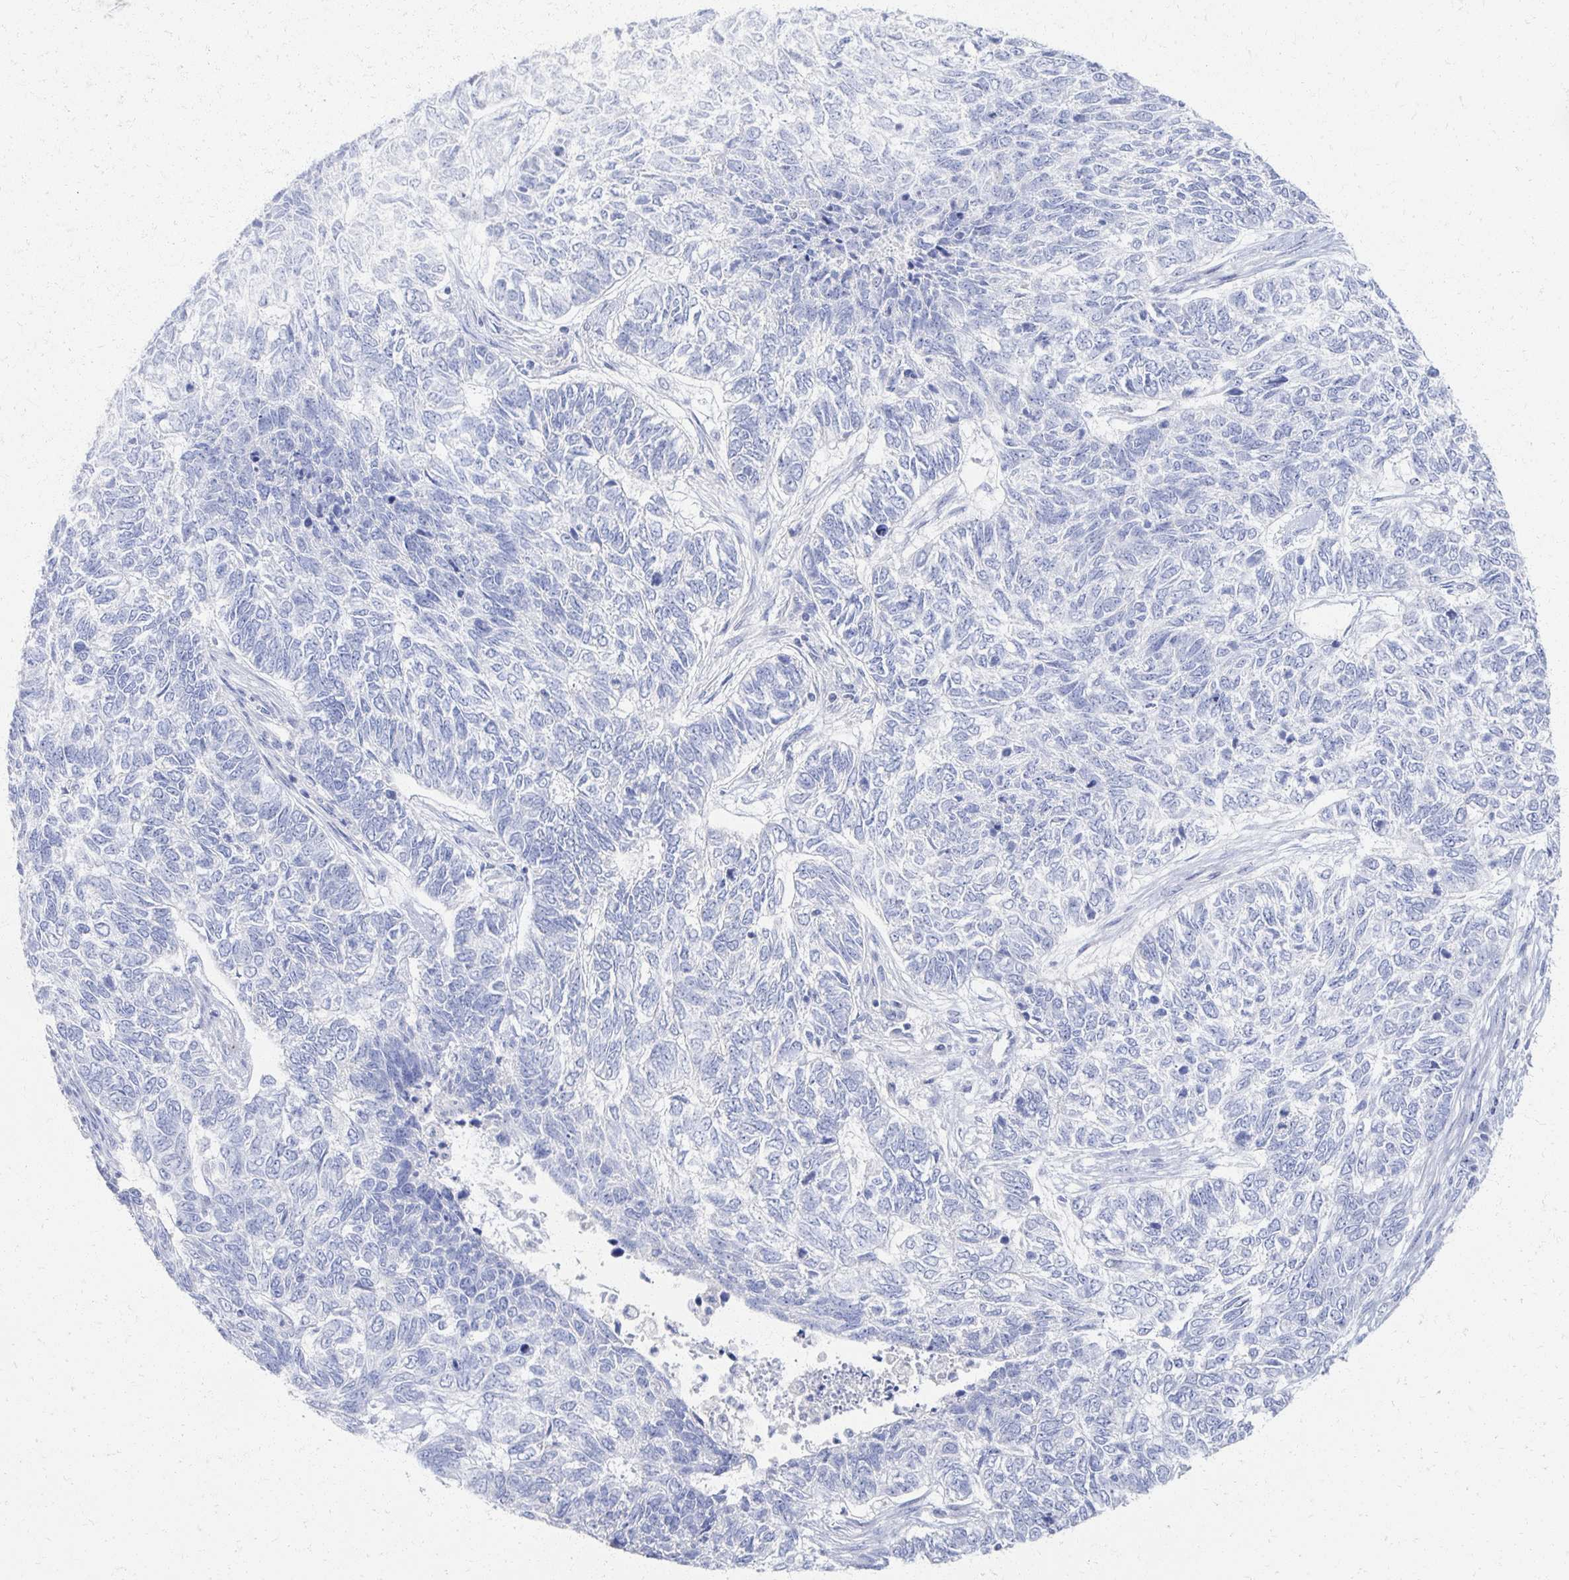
{"staining": {"intensity": "negative", "quantity": "none", "location": "none"}, "tissue": "skin cancer", "cell_type": "Tumor cells", "image_type": "cancer", "snomed": [{"axis": "morphology", "description": "Basal cell carcinoma"}, {"axis": "topography", "description": "Skin"}], "caption": "This is a micrograph of immunohistochemistry (IHC) staining of skin cancer, which shows no expression in tumor cells.", "gene": "PRR20A", "patient": {"sex": "female", "age": 65}}